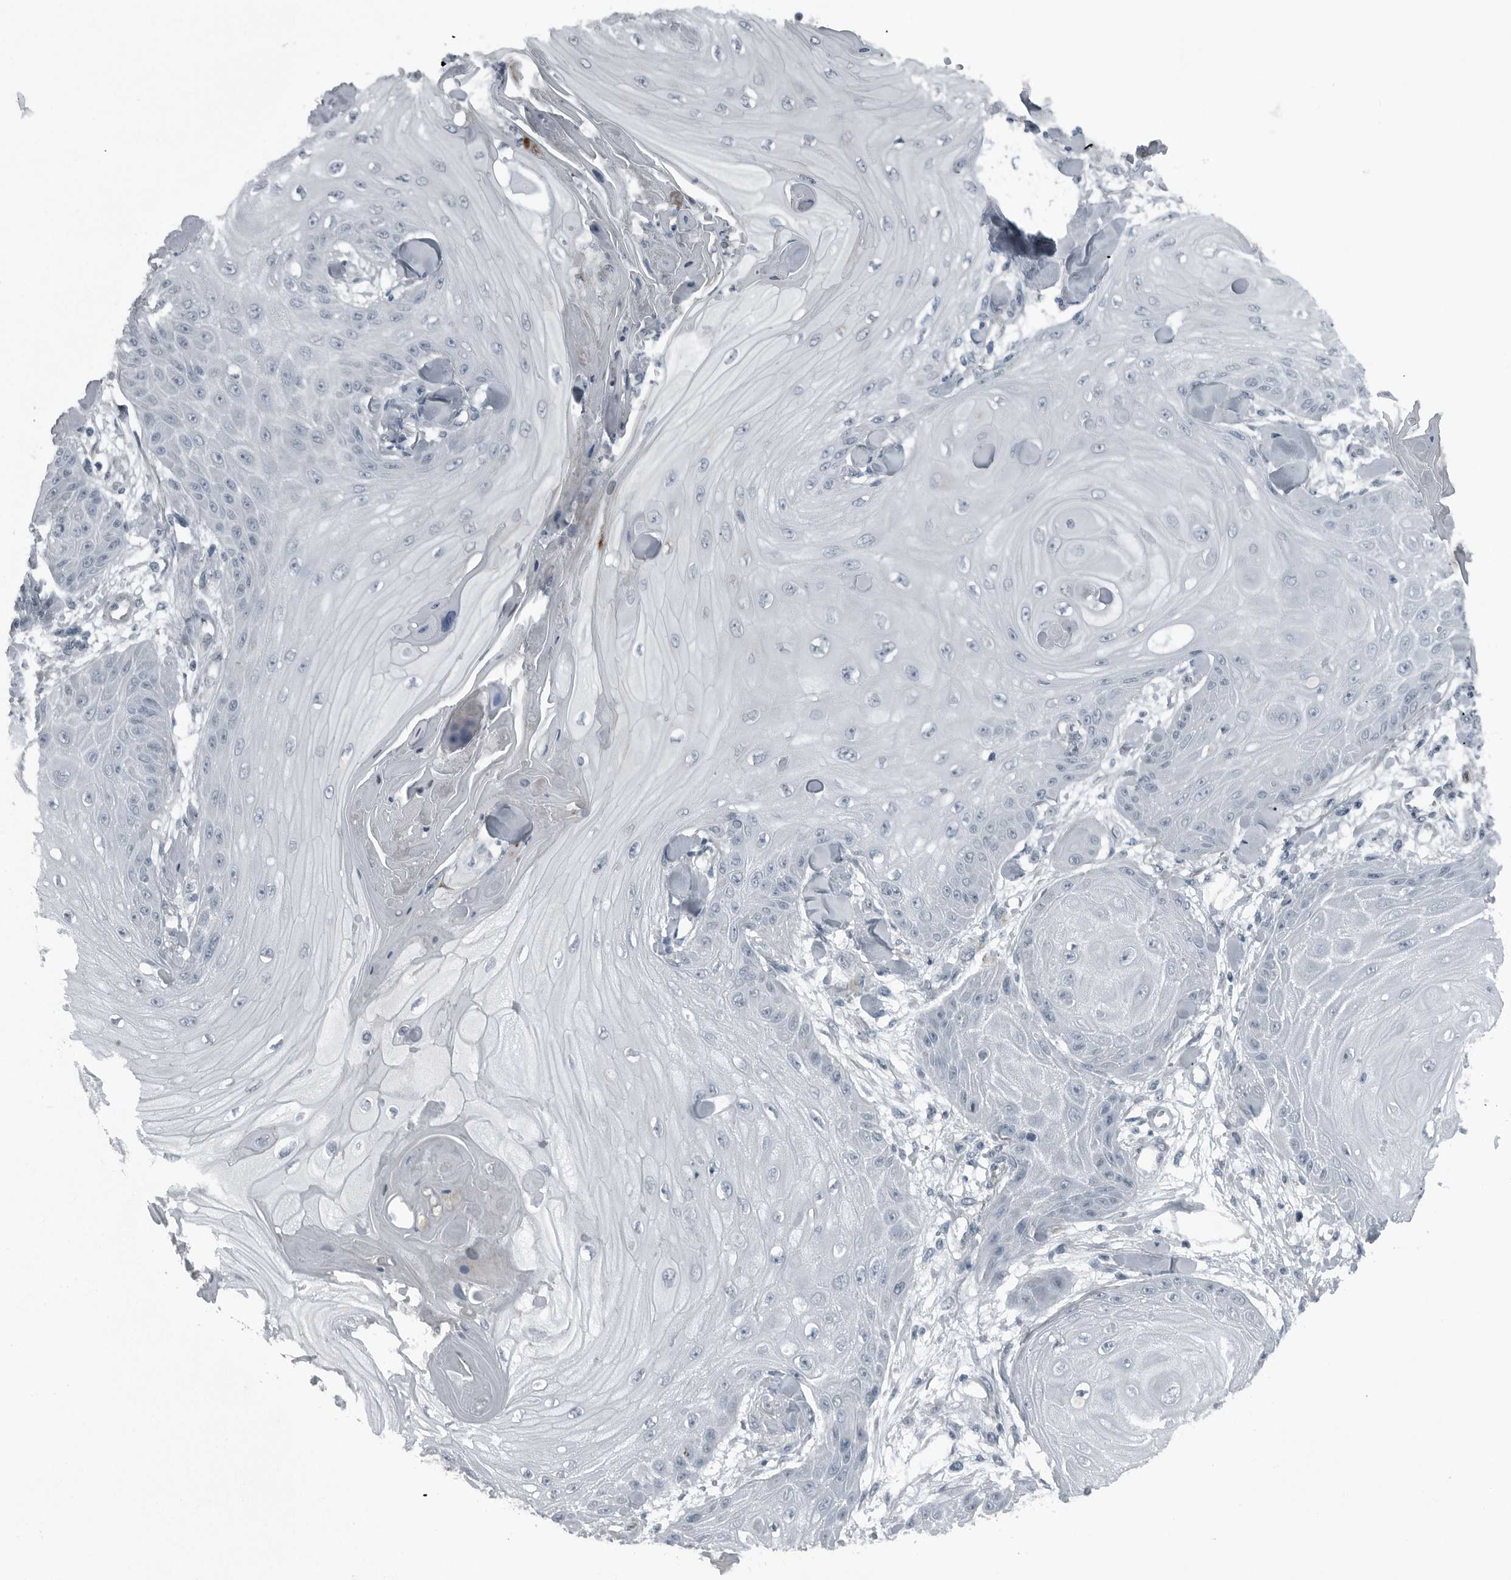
{"staining": {"intensity": "negative", "quantity": "none", "location": "none"}, "tissue": "skin cancer", "cell_type": "Tumor cells", "image_type": "cancer", "snomed": [{"axis": "morphology", "description": "Squamous cell carcinoma, NOS"}, {"axis": "topography", "description": "Skin"}], "caption": "Immunohistochemistry photomicrograph of neoplastic tissue: human squamous cell carcinoma (skin) stained with DAB (3,3'-diaminobenzidine) reveals no significant protein staining in tumor cells.", "gene": "GAK", "patient": {"sex": "male", "age": 74}}